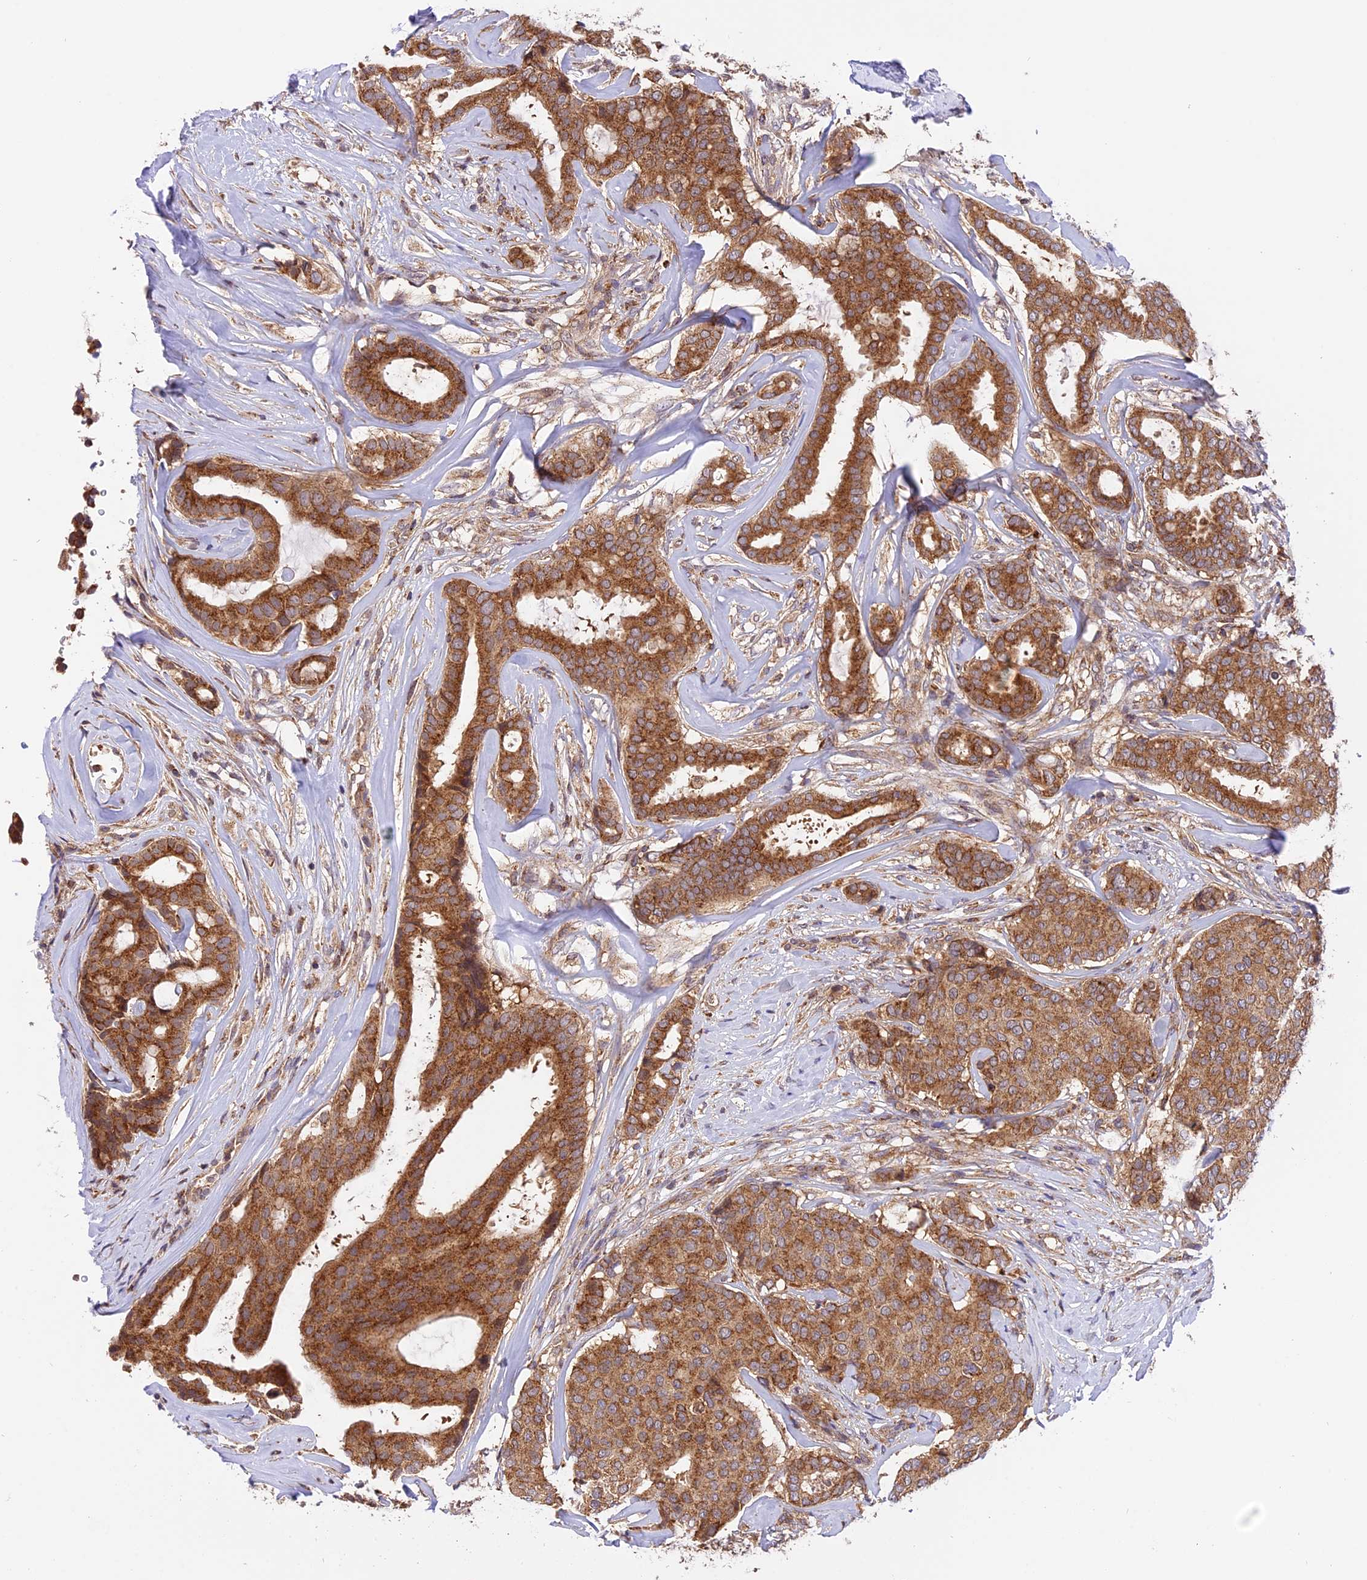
{"staining": {"intensity": "moderate", "quantity": ">75%", "location": "cytoplasmic/membranous"}, "tissue": "breast cancer", "cell_type": "Tumor cells", "image_type": "cancer", "snomed": [{"axis": "morphology", "description": "Duct carcinoma"}, {"axis": "topography", "description": "Breast"}], "caption": "High-power microscopy captured an IHC micrograph of invasive ductal carcinoma (breast), revealing moderate cytoplasmic/membranous positivity in about >75% of tumor cells. (brown staining indicates protein expression, while blue staining denotes nuclei).", "gene": "PEX3", "patient": {"sex": "female", "age": 75}}